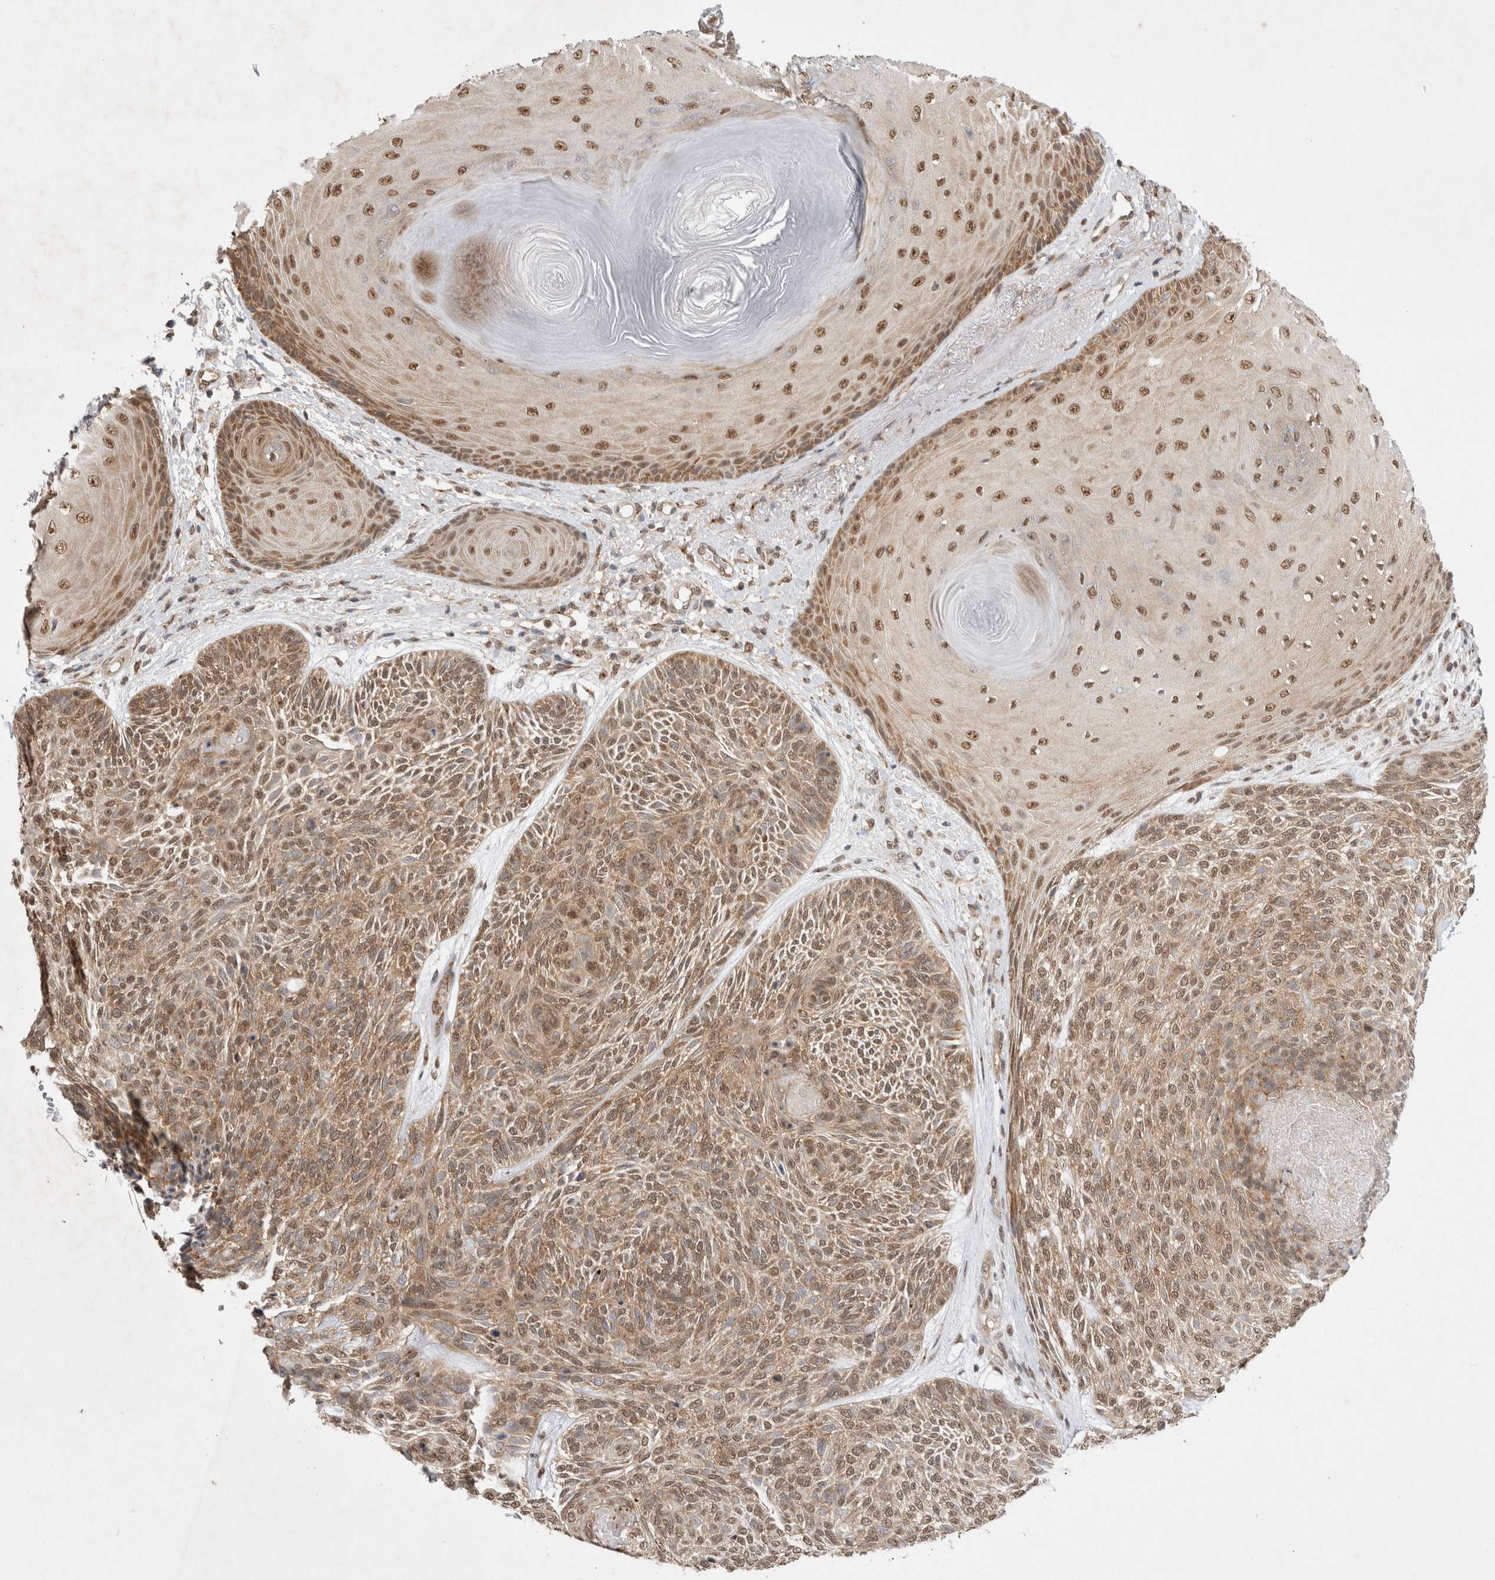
{"staining": {"intensity": "moderate", "quantity": ">75%", "location": "cytoplasmic/membranous,nuclear"}, "tissue": "skin cancer", "cell_type": "Tumor cells", "image_type": "cancer", "snomed": [{"axis": "morphology", "description": "Basal cell carcinoma"}, {"axis": "topography", "description": "Skin"}], "caption": "Human skin cancer (basal cell carcinoma) stained for a protein (brown) displays moderate cytoplasmic/membranous and nuclear positive positivity in approximately >75% of tumor cells.", "gene": "WIPF2", "patient": {"sex": "male", "age": 55}}